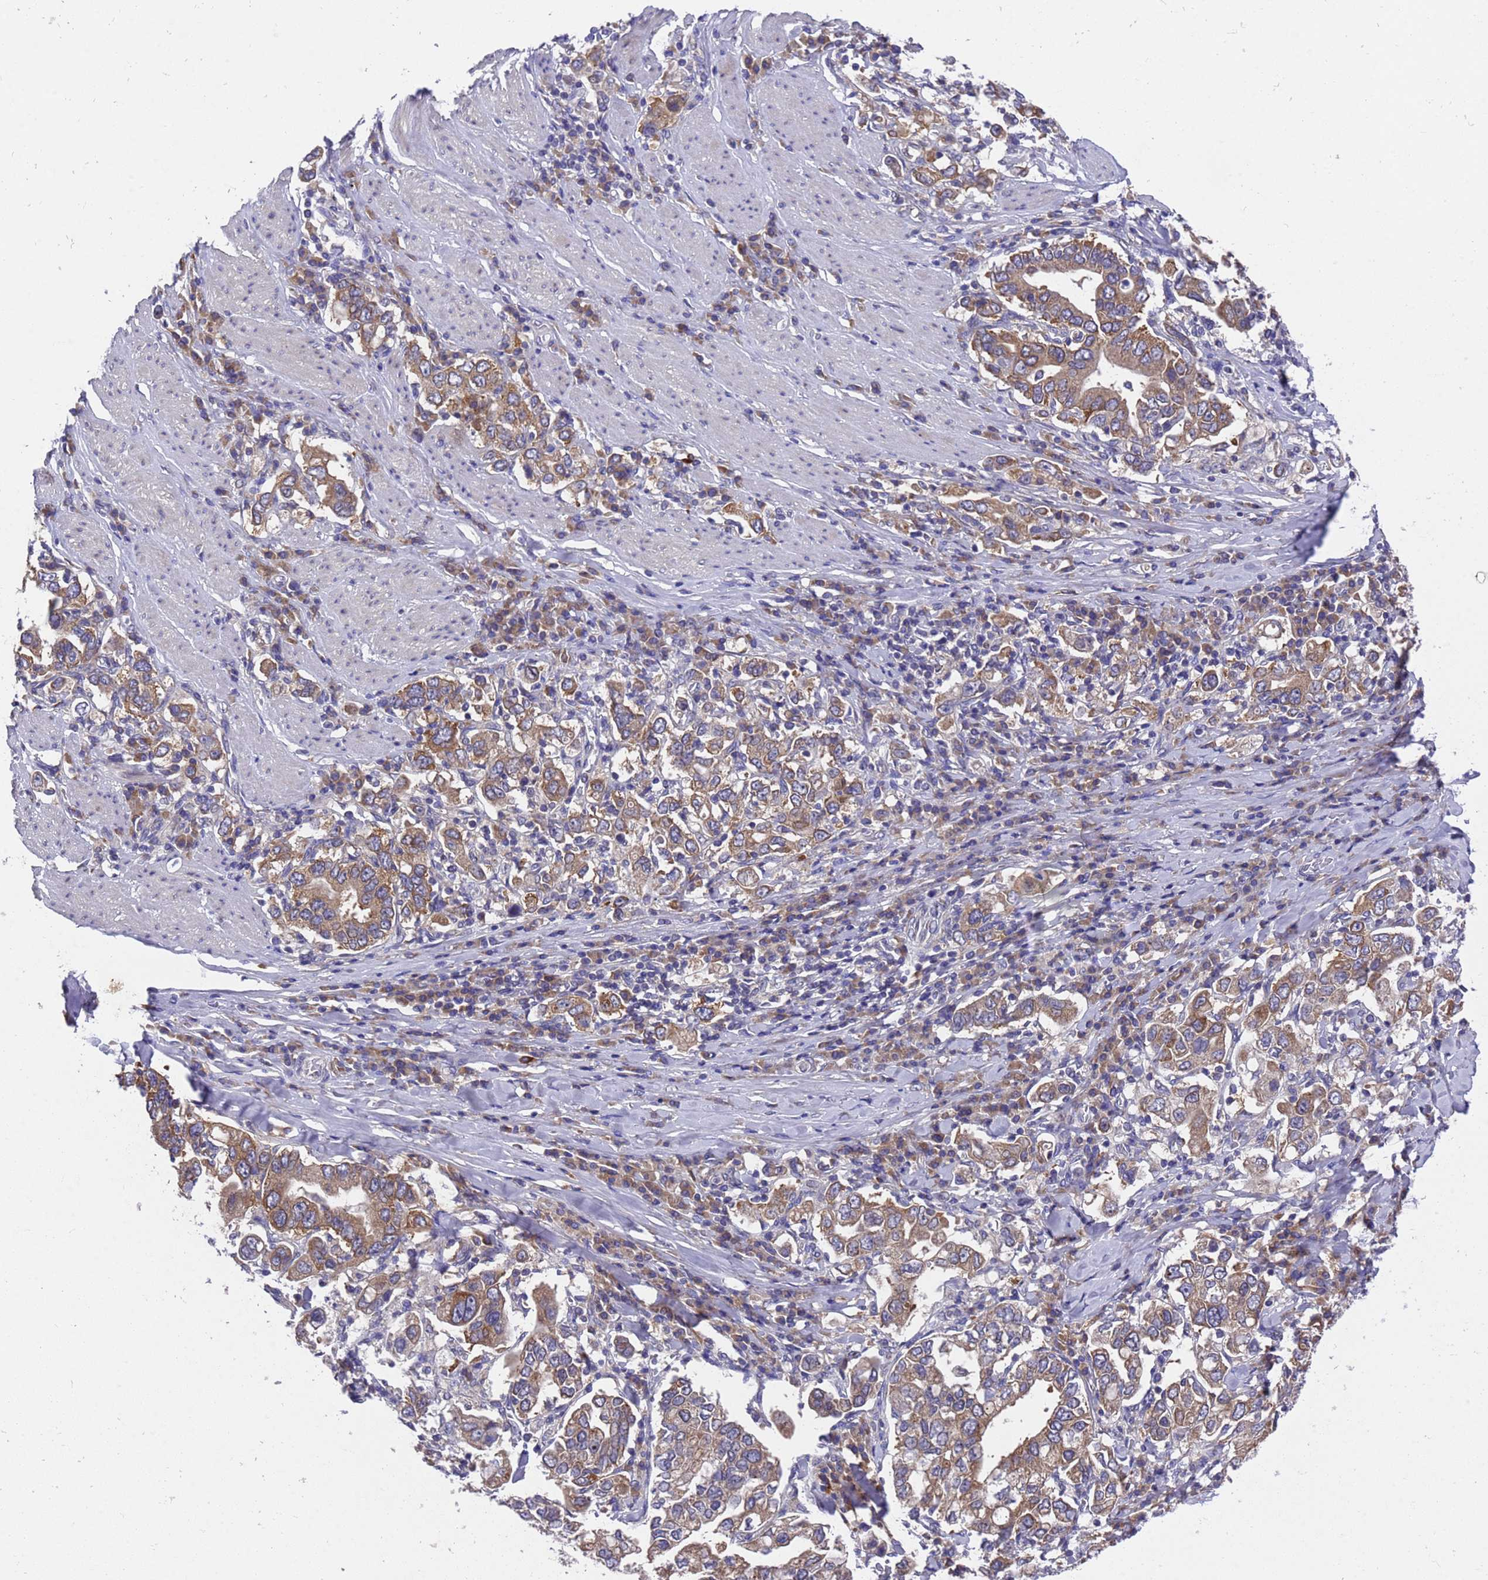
{"staining": {"intensity": "moderate", "quantity": ">75%", "location": "cytoplasmic/membranous"}, "tissue": "stomach cancer", "cell_type": "Tumor cells", "image_type": "cancer", "snomed": [{"axis": "morphology", "description": "Adenocarcinoma, NOS"}, {"axis": "topography", "description": "Stomach, upper"}], "caption": "Immunohistochemical staining of stomach cancer displays medium levels of moderate cytoplasmic/membranous staining in about >75% of tumor cells.", "gene": "DCAF12L2", "patient": {"sex": "male", "age": 62}}